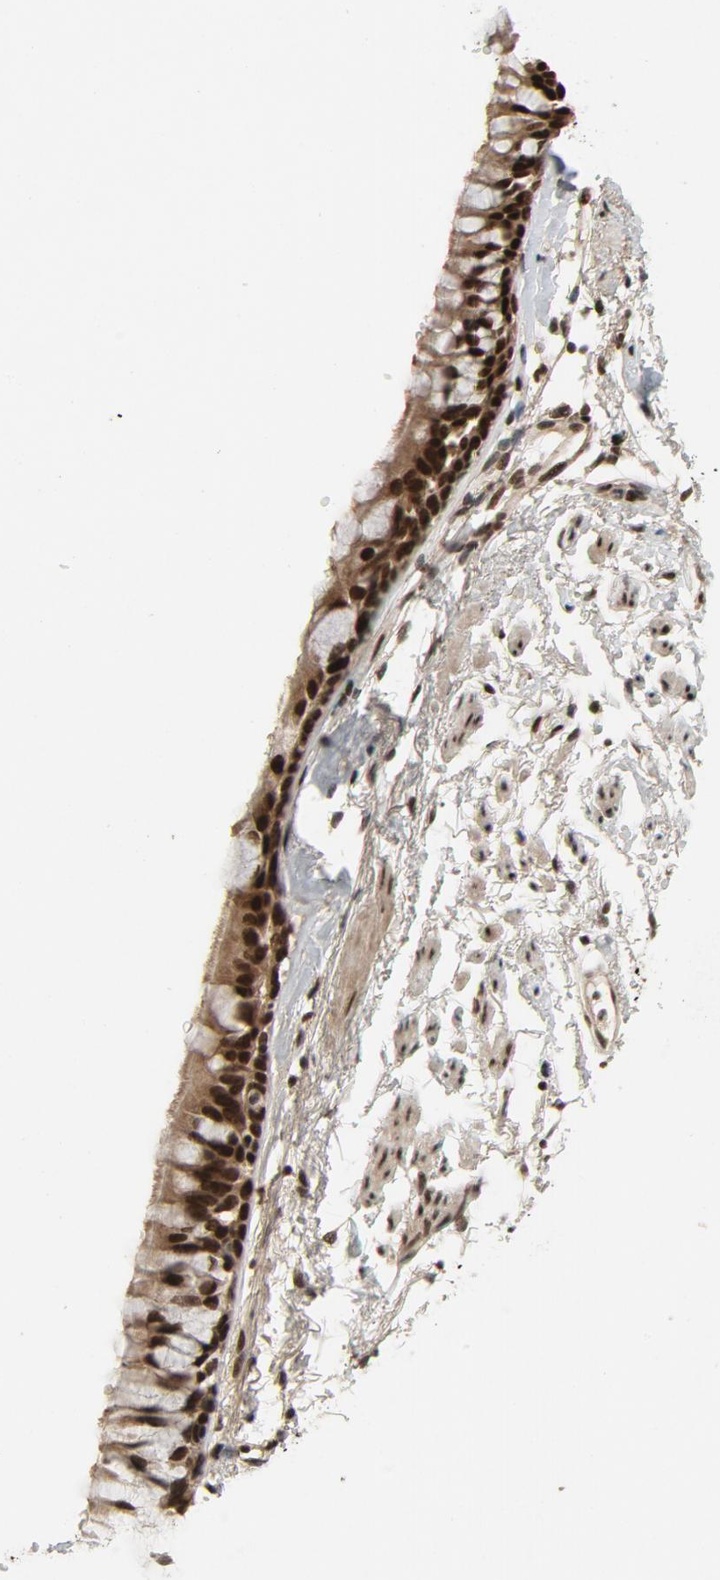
{"staining": {"intensity": "strong", "quantity": ">75%", "location": "nuclear"}, "tissue": "bronchus", "cell_type": "Respiratory epithelial cells", "image_type": "normal", "snomed": [{"axis": "morphology", "description": "Normal tissue, NOS"}, {"axis": "topography", "description": "Bronchus"}], "caption": "Protein positivity by immunohistochemistry (IHC) reveals strong nuclear staining in about >75% of respiratory epithelial cells in benign bronchus.", "gene": "SMARCD1", "patient": {"sex": "female", "age": 73}}